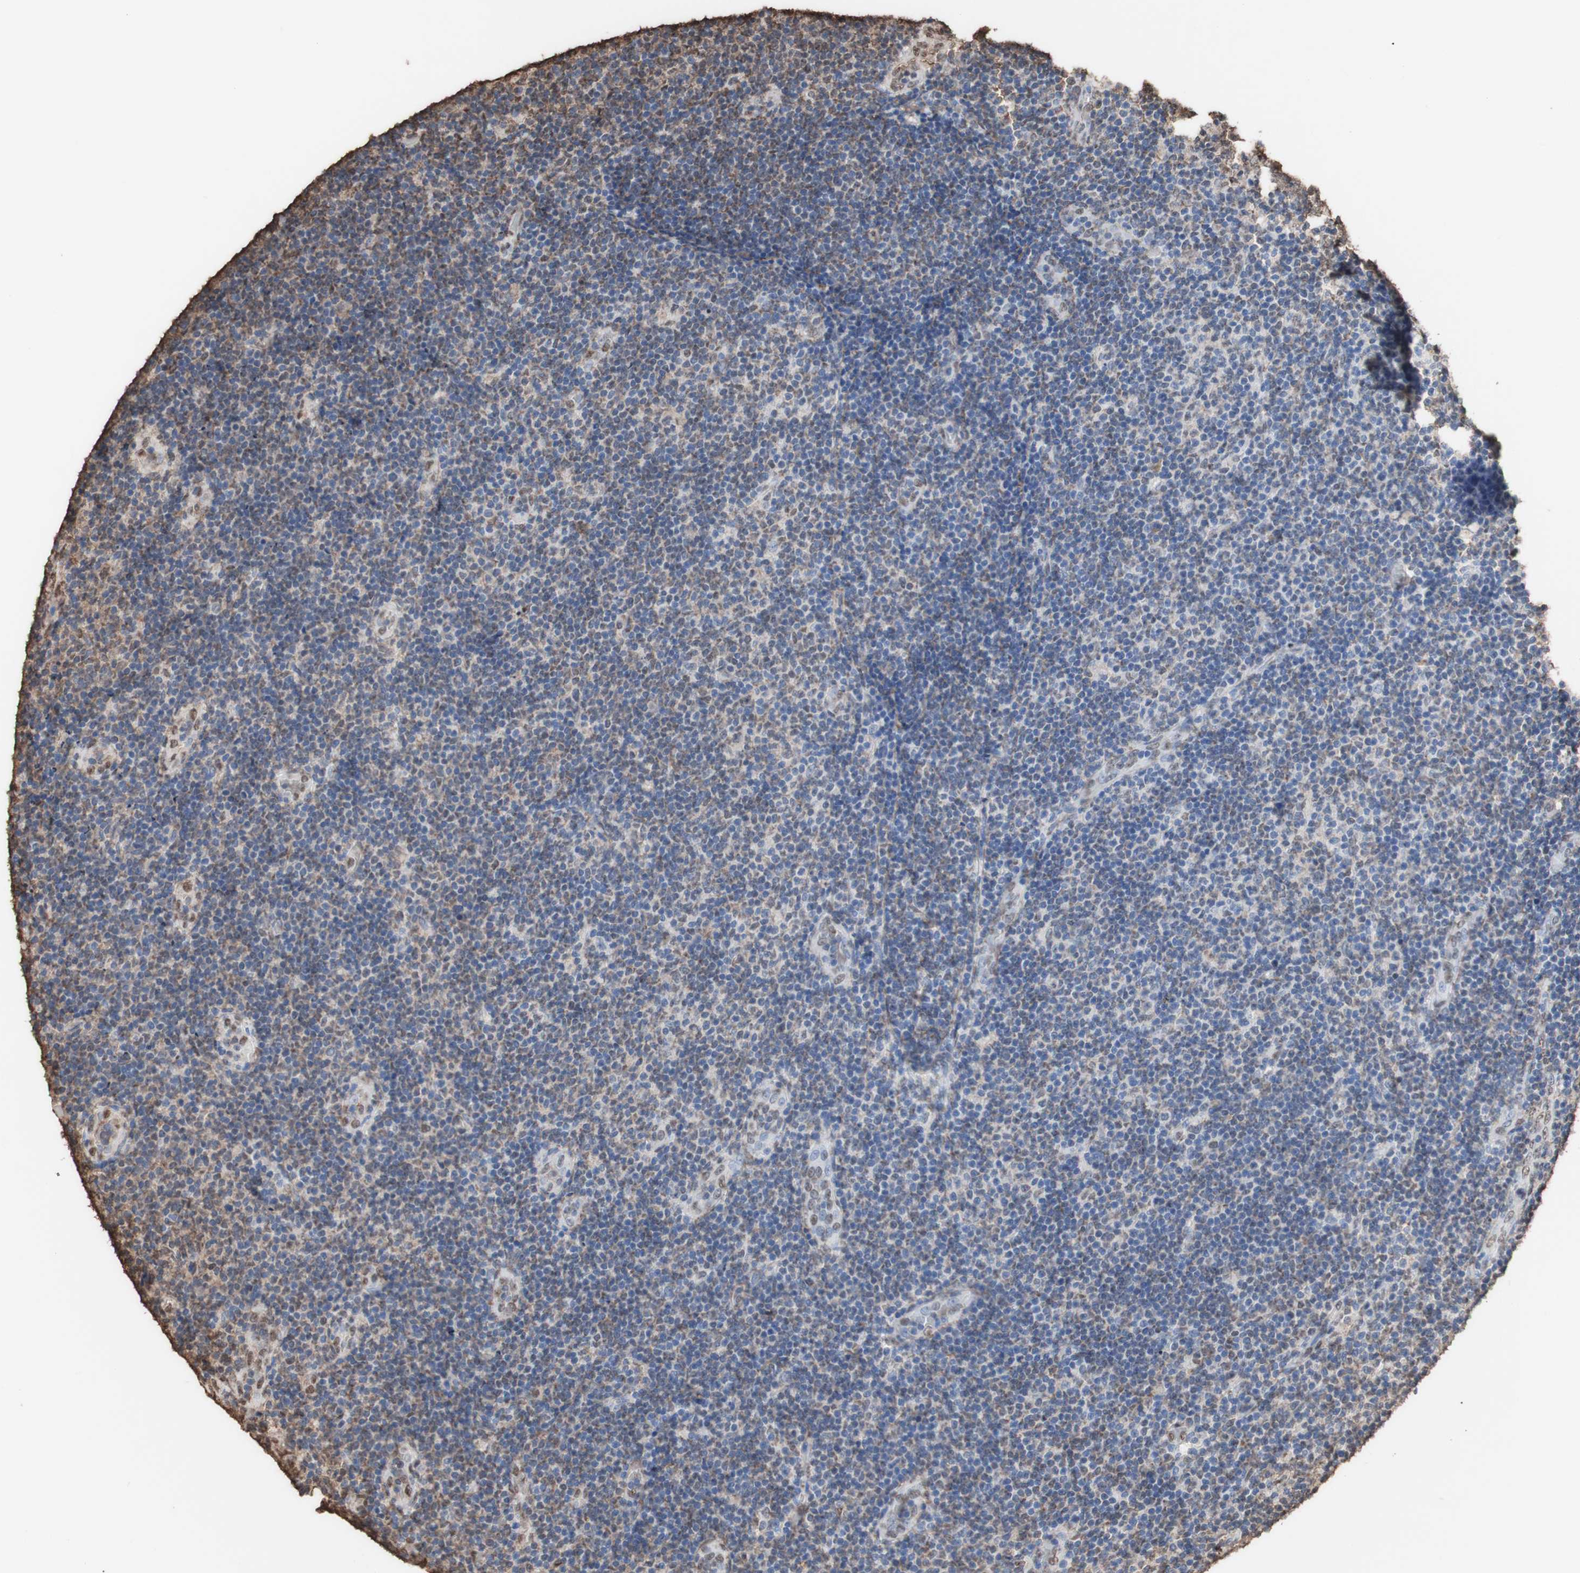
{"staining": {"intensity": "moderate", "quantity": "25%-75%", "location": "cytoplasmic/membranous,nuclear"}, "tissue": "lymphoma", "cell_type": "Tumor cells", "image_type": "cancer", "snomed": [{"axis": "morphology", "description": "Malignant lymphoma, non-Hodgkin's type, Low grade"}, {"axis": "topography", "description": "Lymph node"}], "caption": "Immunohistochemistry (IHC) (DAB (3,3'-diaminobenzidine)) staining of human low-grade malignant lymphoma, non-Hodgkin's type displays moderate cytoplasmic/membranous and nuclear protein staining in about 25%-75% of tumor cells.", "gene": "PIDD1", "patient": {"sex": "male", "age": 83}}